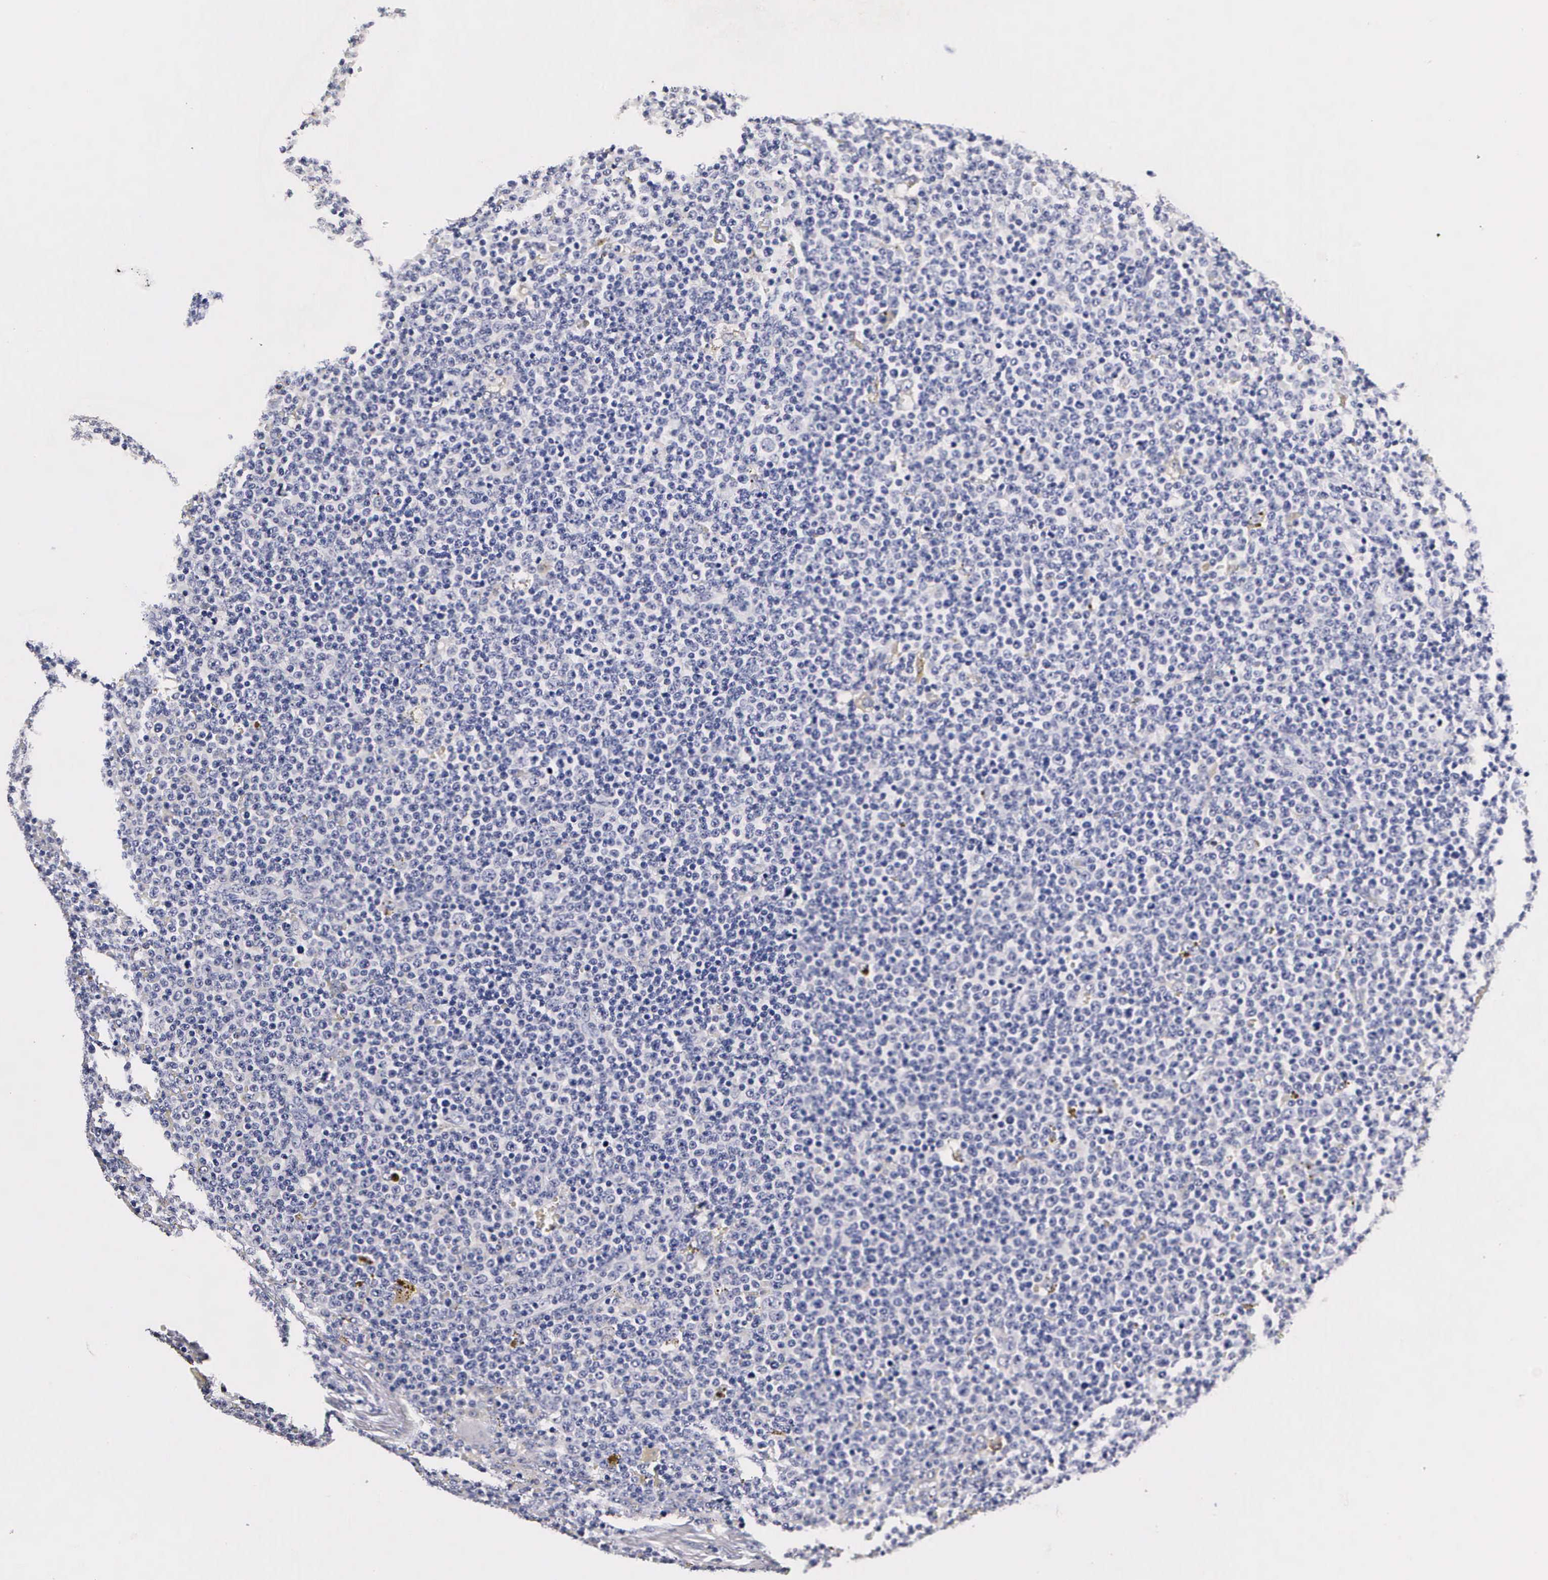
{"staining": {"intensity": "negative", "quantity": "none", "location": "none"}, "tissue": "lymphoma", "cell_type": "Tumor cells", "image_type": "cancer", "snomed": [{"axis": "morphology", "description": "Malignant lymphoma, non-Hodgkin's type, Low grade"}, {"axis": "topography", "description": "Lymph node"}], "caption": "Immunohistochemistry histopathology image of malignant lymphoma, non-Hodgkin's type (low-grade) stained for a protein (brown), which demonstrates no expression in tumor cells.", "gene": "RNASE6", "patient": {"sex": "male", "age": 50}}